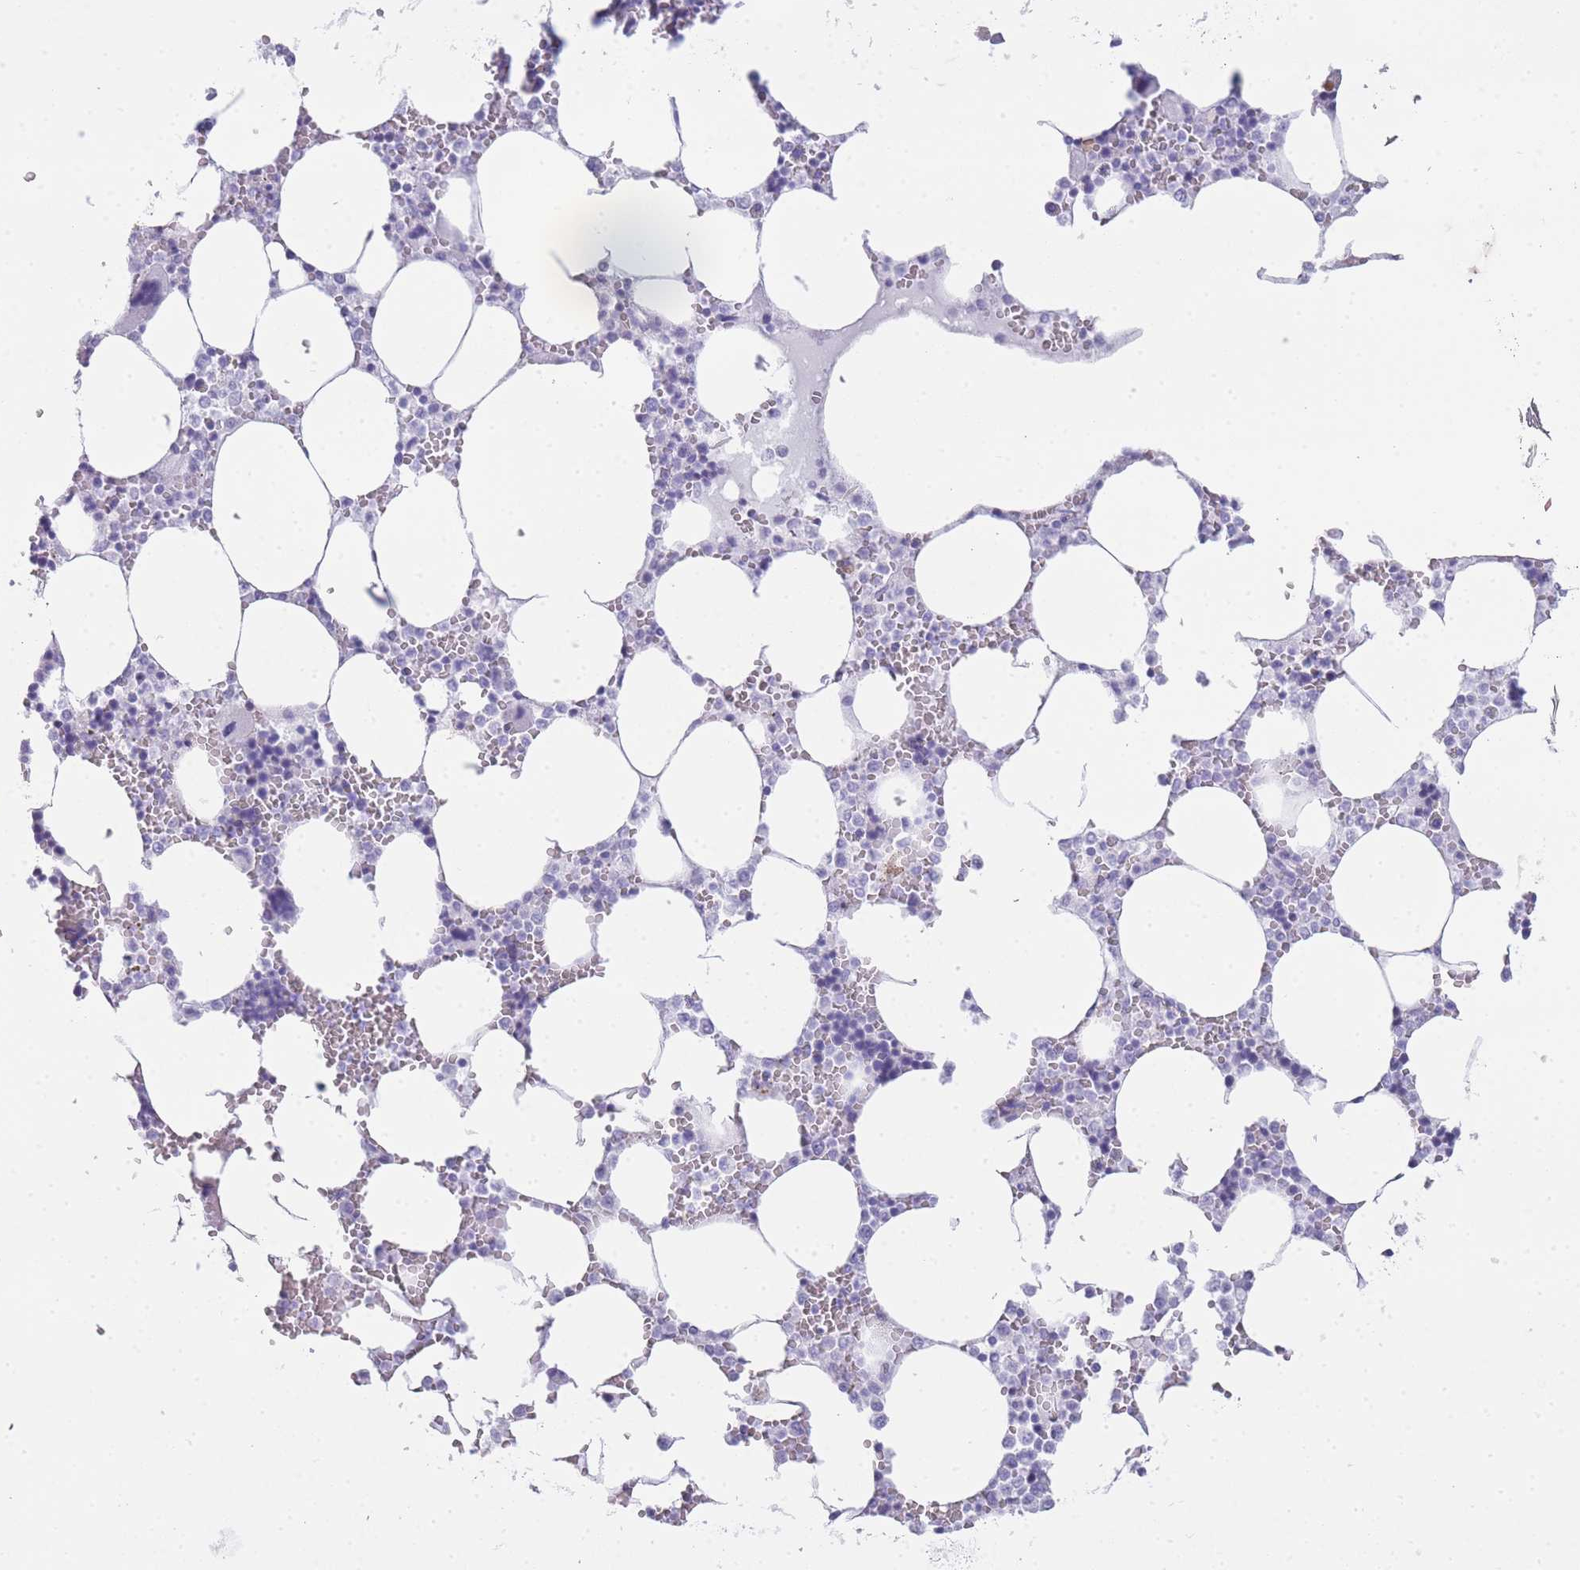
{"staining": {"intensity": "negative", "quantity": "none", "location": "none"}, "tissue": "bone marrow", "cell_type": "Hematopoietic cells", "image_type": "normal", "snomed": [{"axis": "morphology", "description": "Normal tissue, NOS"}, {"axis": "topography", "description": "Bone marrow"}], "caption": "The immunohistochemistry (IHC) photomicrograph has no significant expression in hematopoietic cells of bone marrow. Brightfield microscopy of immunohistochemistry (IHC) stained with DAB (3,3'-diaminobenzidine) (brown) and hematoxylin (blue), captured at high magnification.", "gene": "INS", "patient": {"sex": "male", "age": 64}}